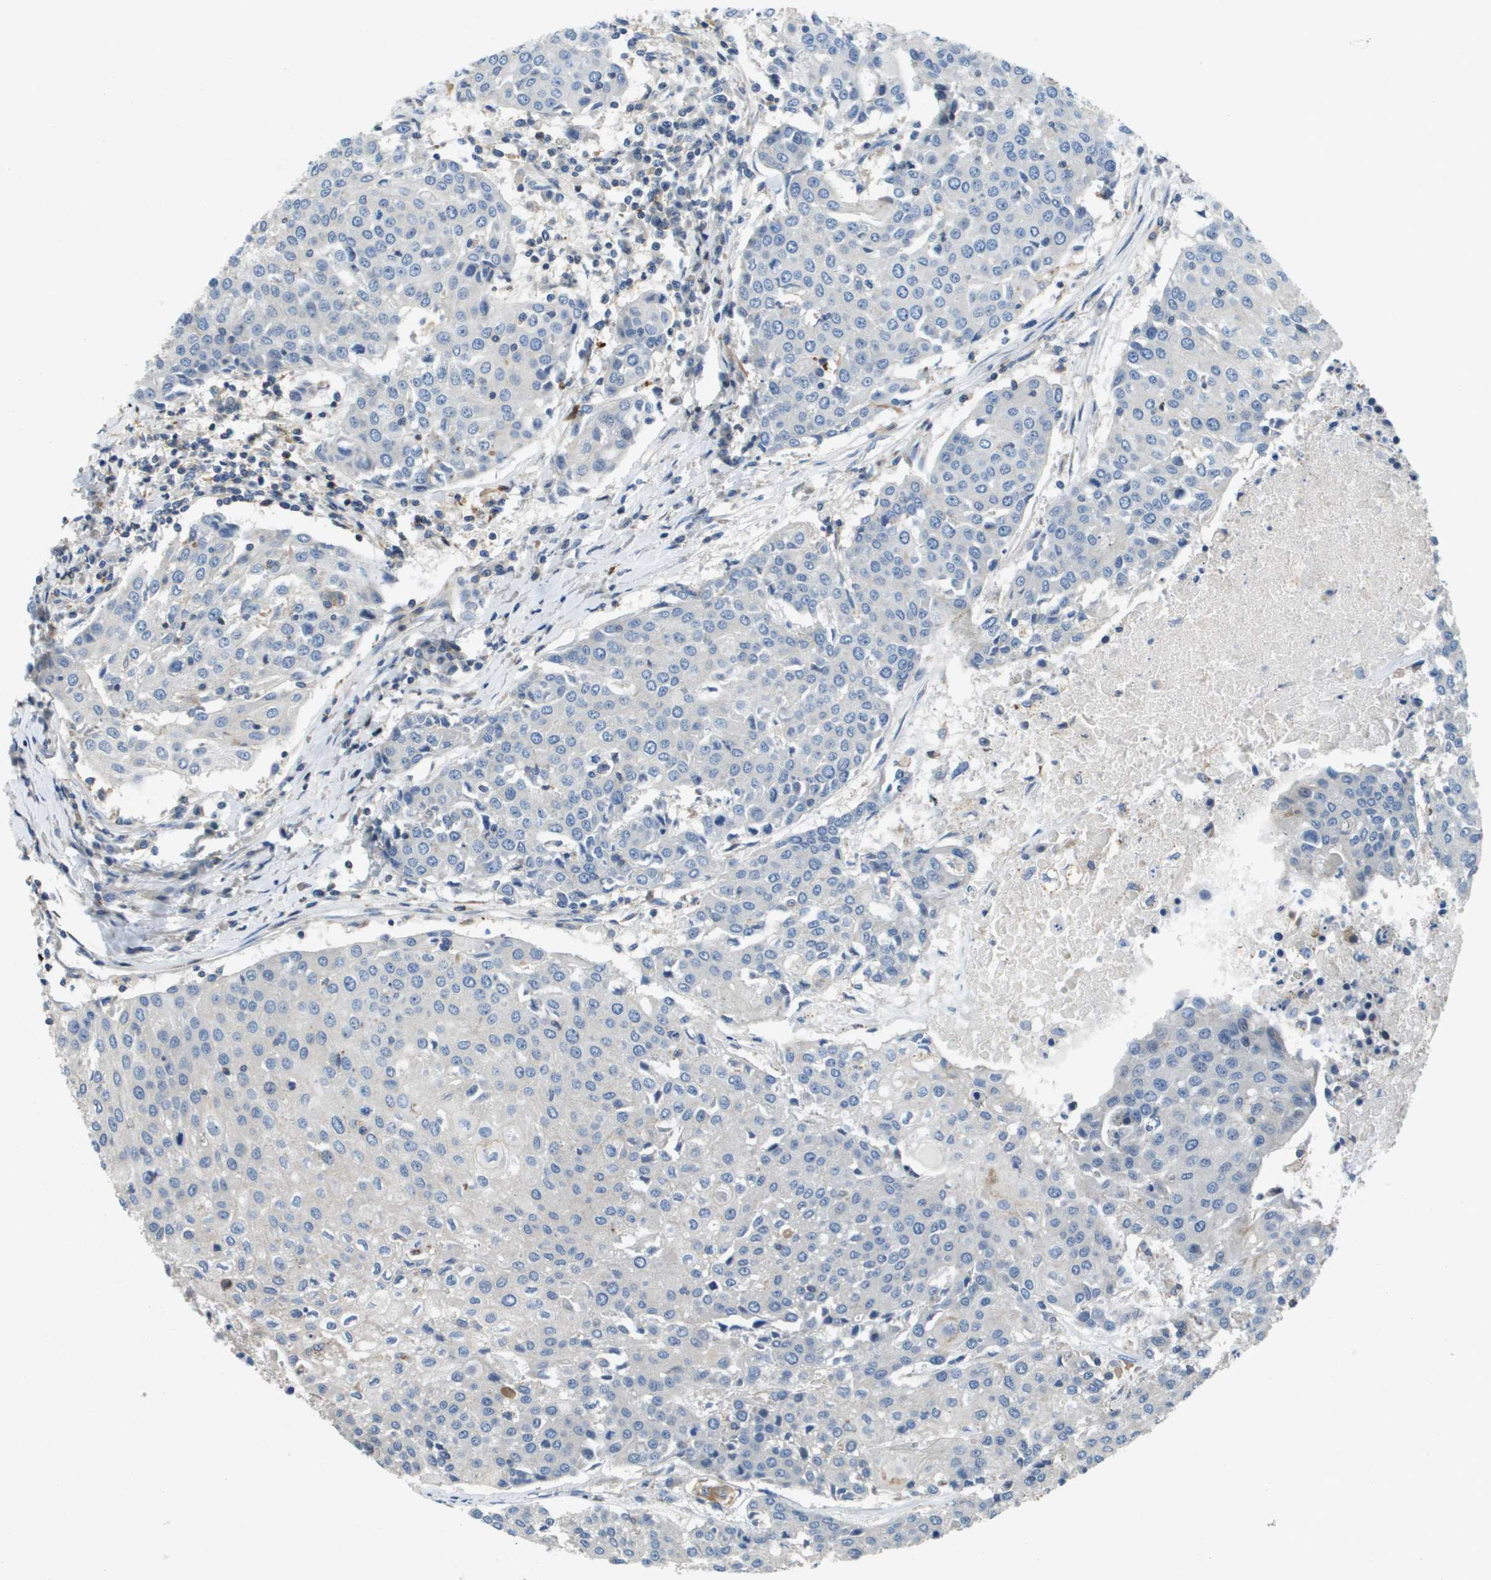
{"staining": {"intensity": "negative", "quantity": "none", "location": "none"}, "tissue": "urothelial cancer", "cell_type": "Tumor cells", "image_type": "cancer", "snomed": [{"axis": "morphology", "description": "Urothelial carcinoma, High grade"}, {"axis": "topography", "description": "Urinary bladder"}], "caption": "IHC of human high-grade urothelial carcinoma displays no positivity in tumor cells. Brightfield microscopy of IHC stained with DAB (3,3'-diaminobenzidine) (brown) and hematoxylin (blue), captured at high magnification.", "gene": "SCN4B", "patient": {"sex": "female", "age": 85}}